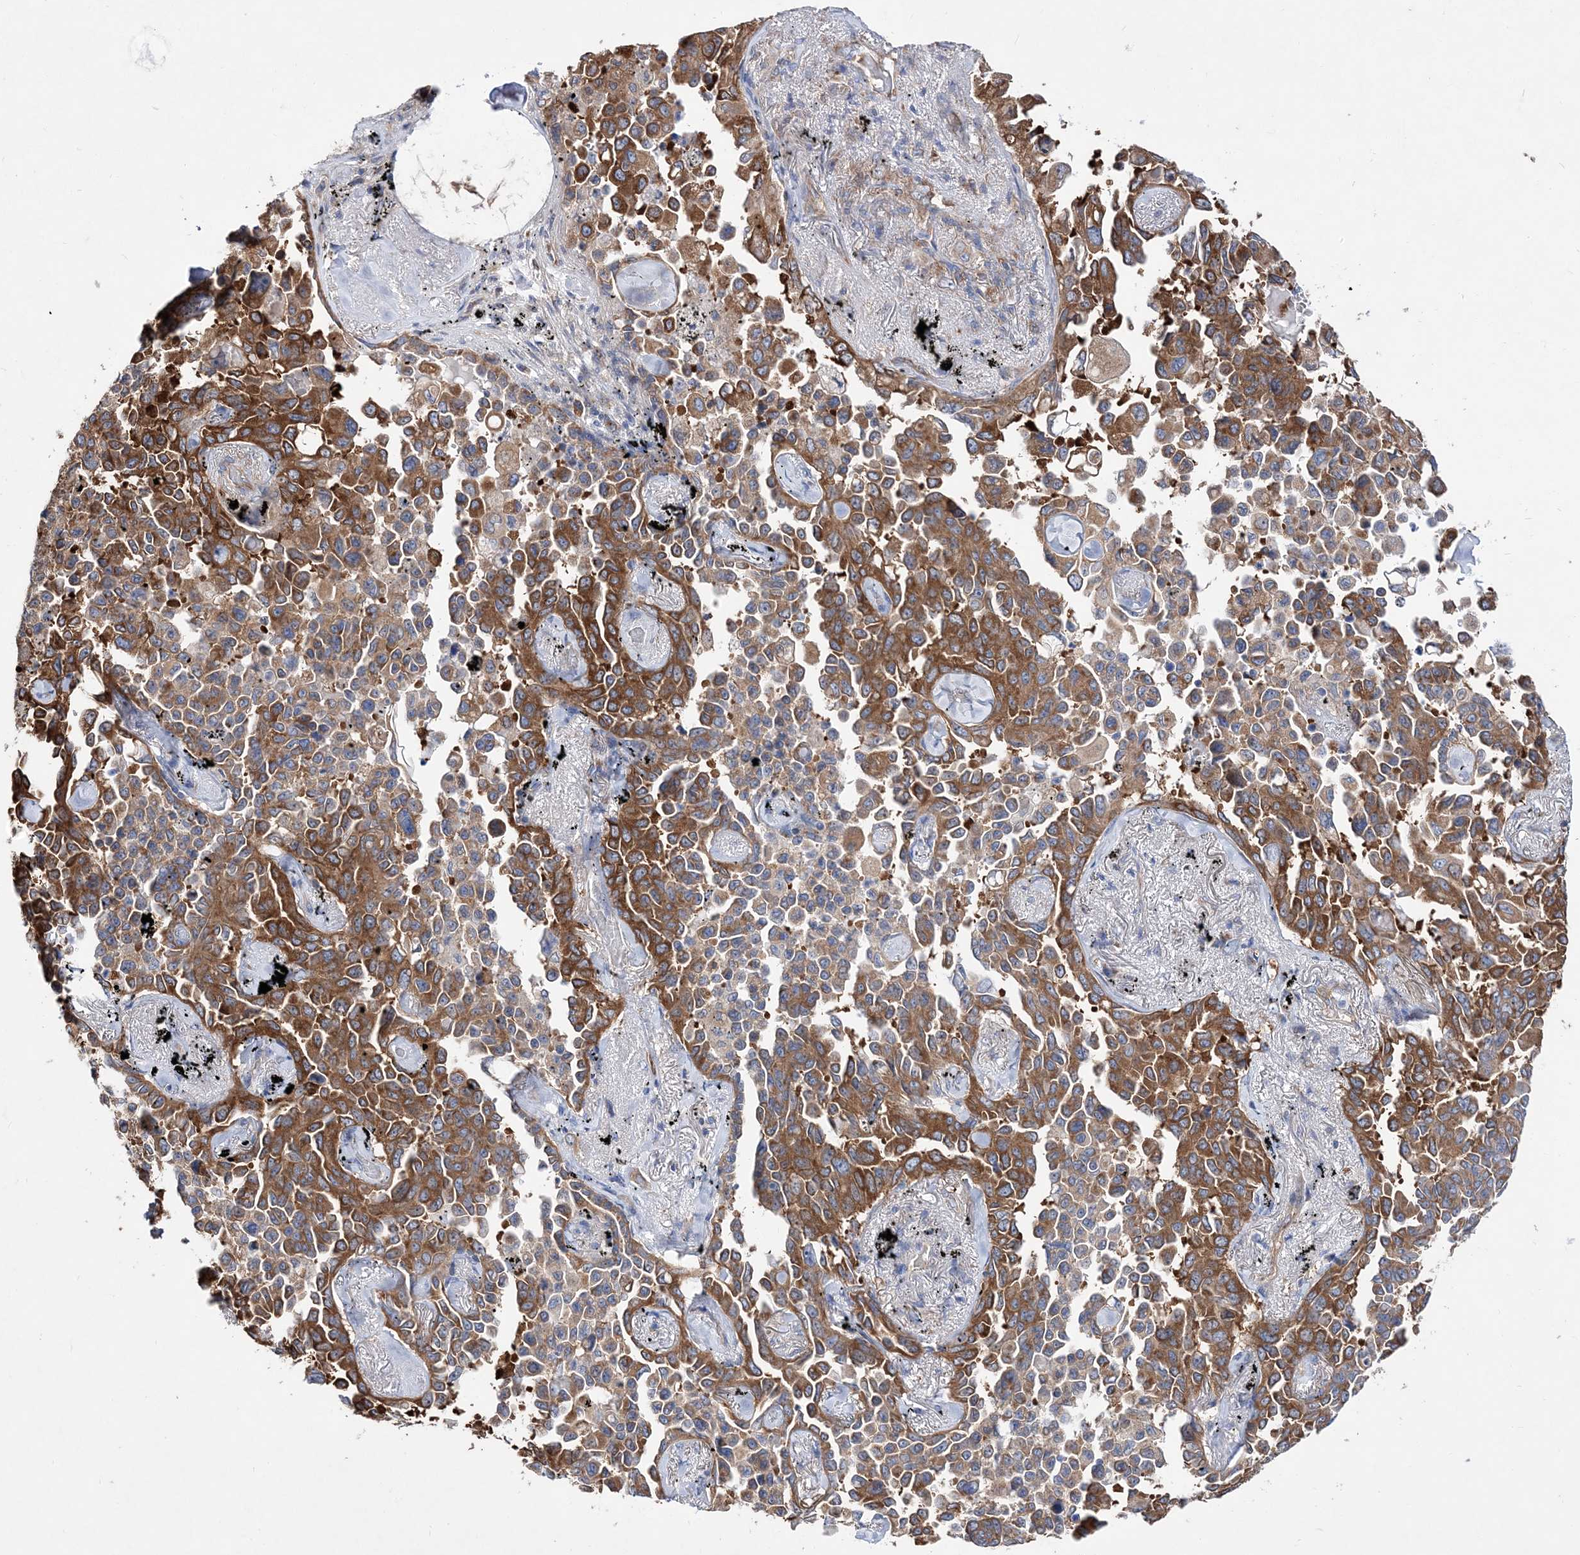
{"staining": {"intensity": "moderate", "quantity": ">75%", "location": "cytoplasmic/membranous"}, "tissue": "lung cancer", "cell_type": "Tumor cells", "image_type": "cancer", "snomed": [{"axis": "morphology", "description": "Adenocarcinoma, NOS"}, {"axis": "topography", "description": "Lung"}], "caption": "IHC (DAB) staining of human lung adenocarcinoma shows moderate cytoplasmic/membranous protein expression in approximately >75% of tumor cells.", "gene": "JKAMP", "patient": {"sex": "female", "age": 67}}